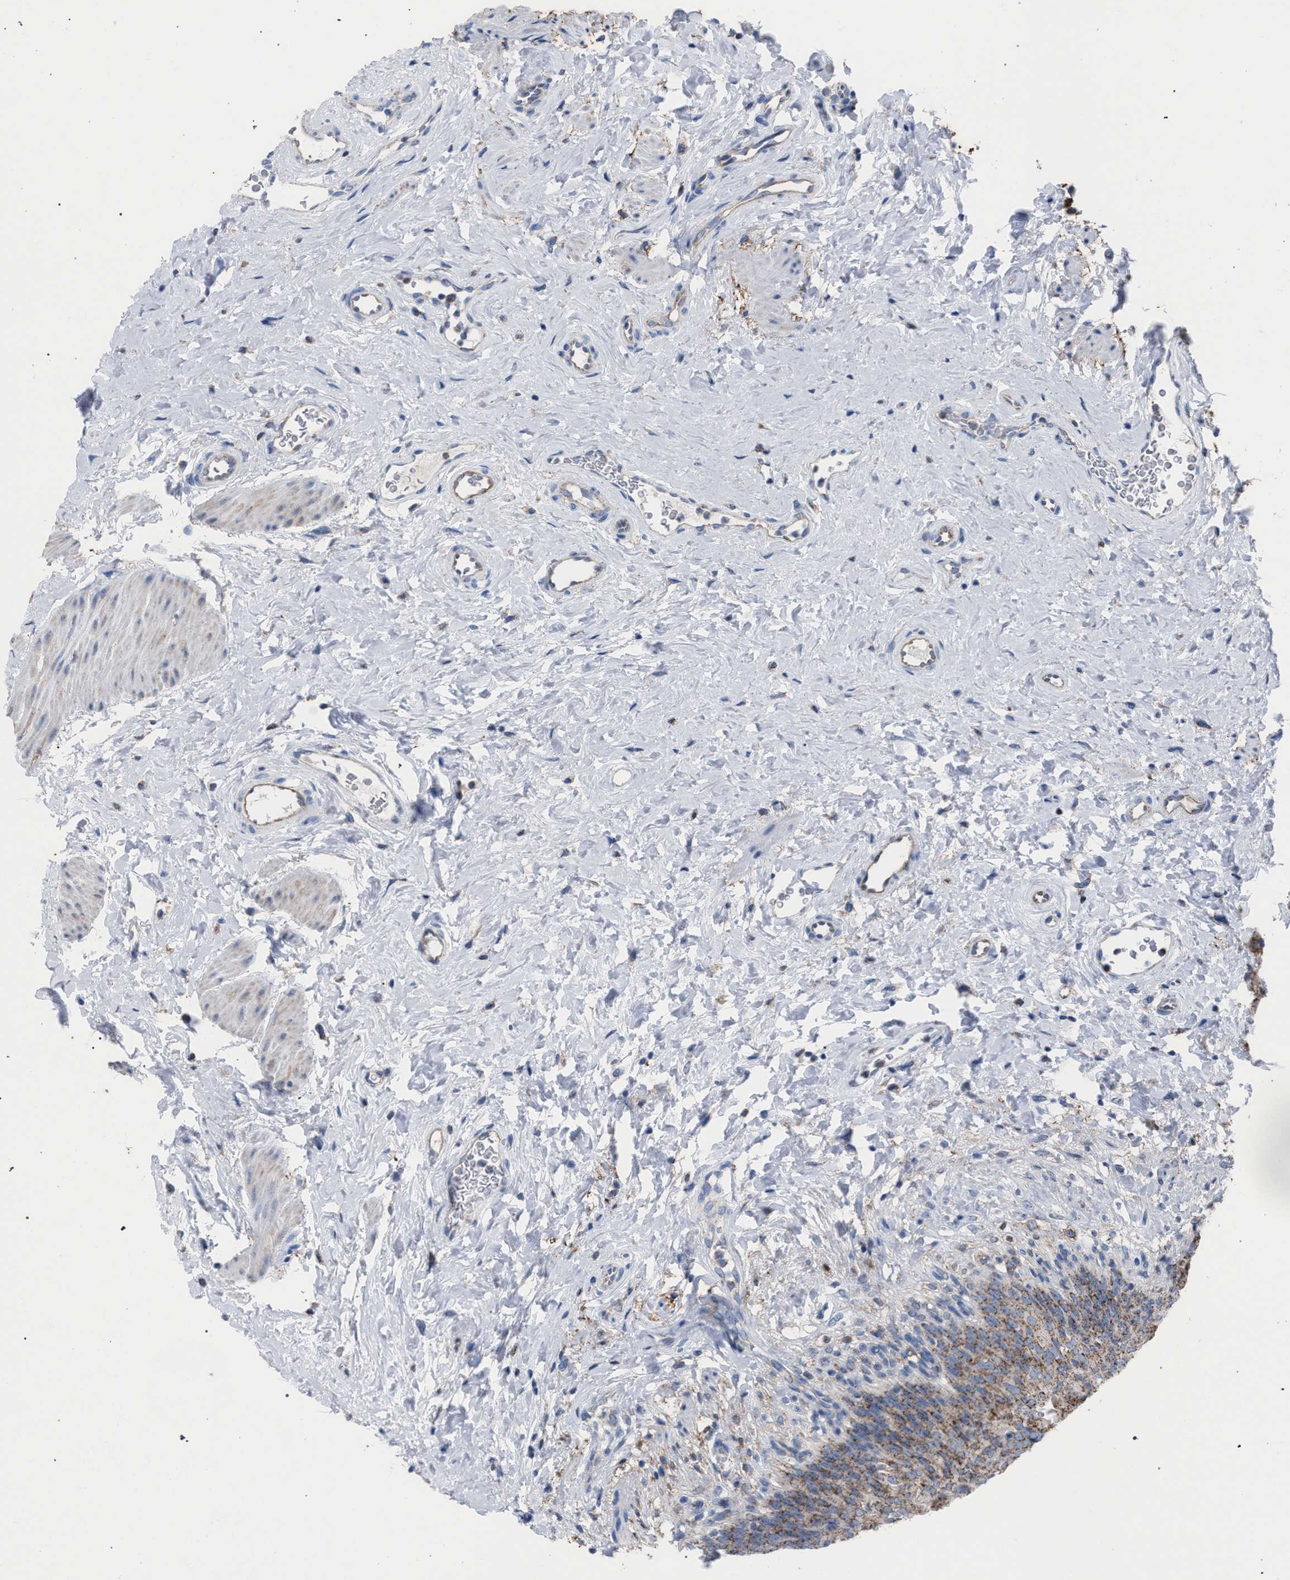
{"staining": {"intensity": "moderate", "quantity": ">75%", "location": "cytoplasmic/membranous"}, "tissue": "urinary bladder", "cell_type": "Urothelial cells", "image_type": "normal", "snomed": [{"axis": "morphology", "description": "Normal tissue, NOS"}, {"axis": "topography", "description": "Urinary bladder"}], "caption": "A micrograph showing moderate cytoplasmic/membranous staining in about >75% of urothelial cells in unremarkable urinary bladder, as visualized by brown immunohistochemical staining.", "gene": "HSD17B4", "patient": {"sex": "female", "age": 79}}